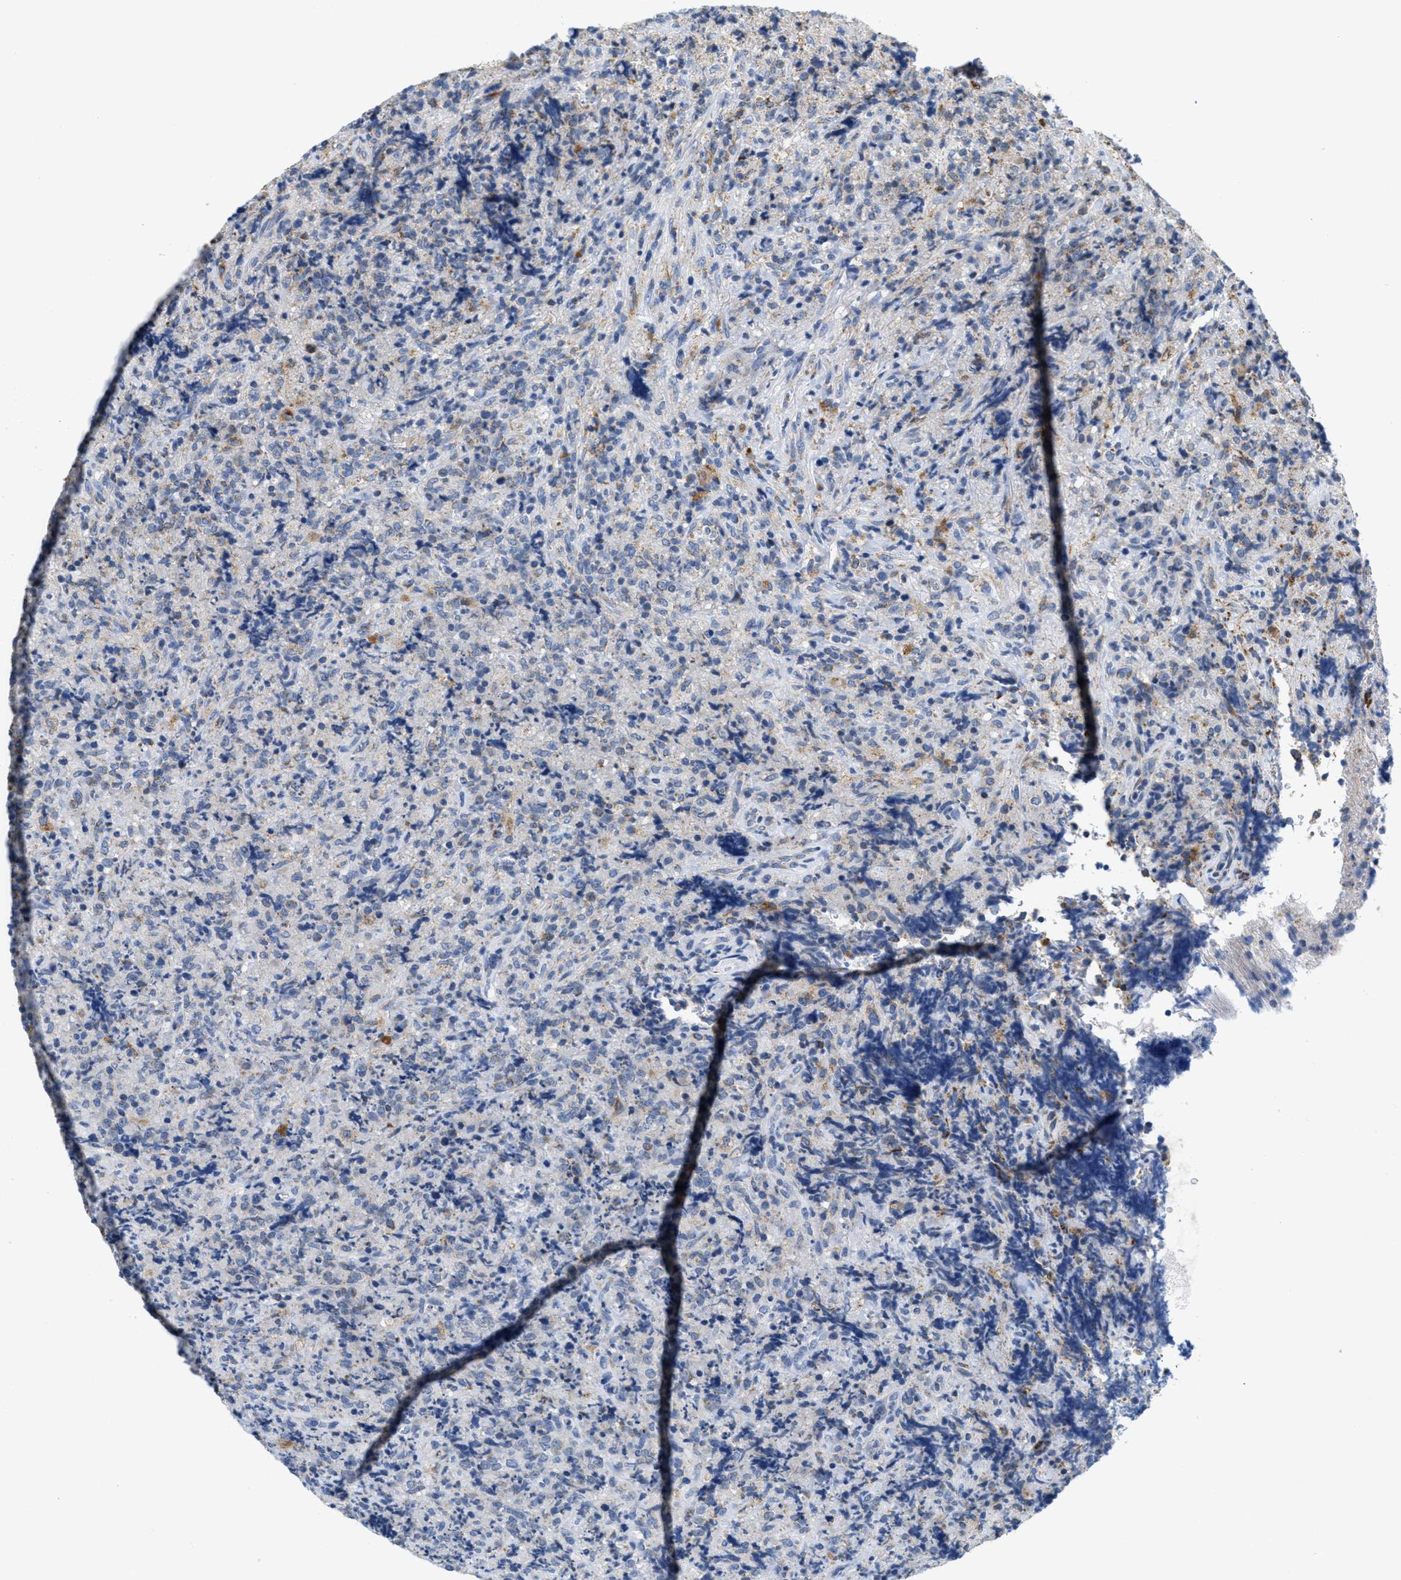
{"staining": {"intensity": "weak", "quantity": "<25%", "location": "cytoplasmic/membranous"}, "tissue": "lymphoma", "cell_type": "Tumor cells", "image_type": "cancer", "snomed": [{"axis": "morphology", "description": "Malignant lymphoma, non-Hodgkin's type, High grade"}, {"axis": "topography", "description": "Tonsil"}], "caption": "The image exhibits no staining of tumor cells in high-grade malignant lymphoma, non-Hodgkin's type.", "gene": "KCNJ5", "patient": {"sex": "female", "age": 36}}